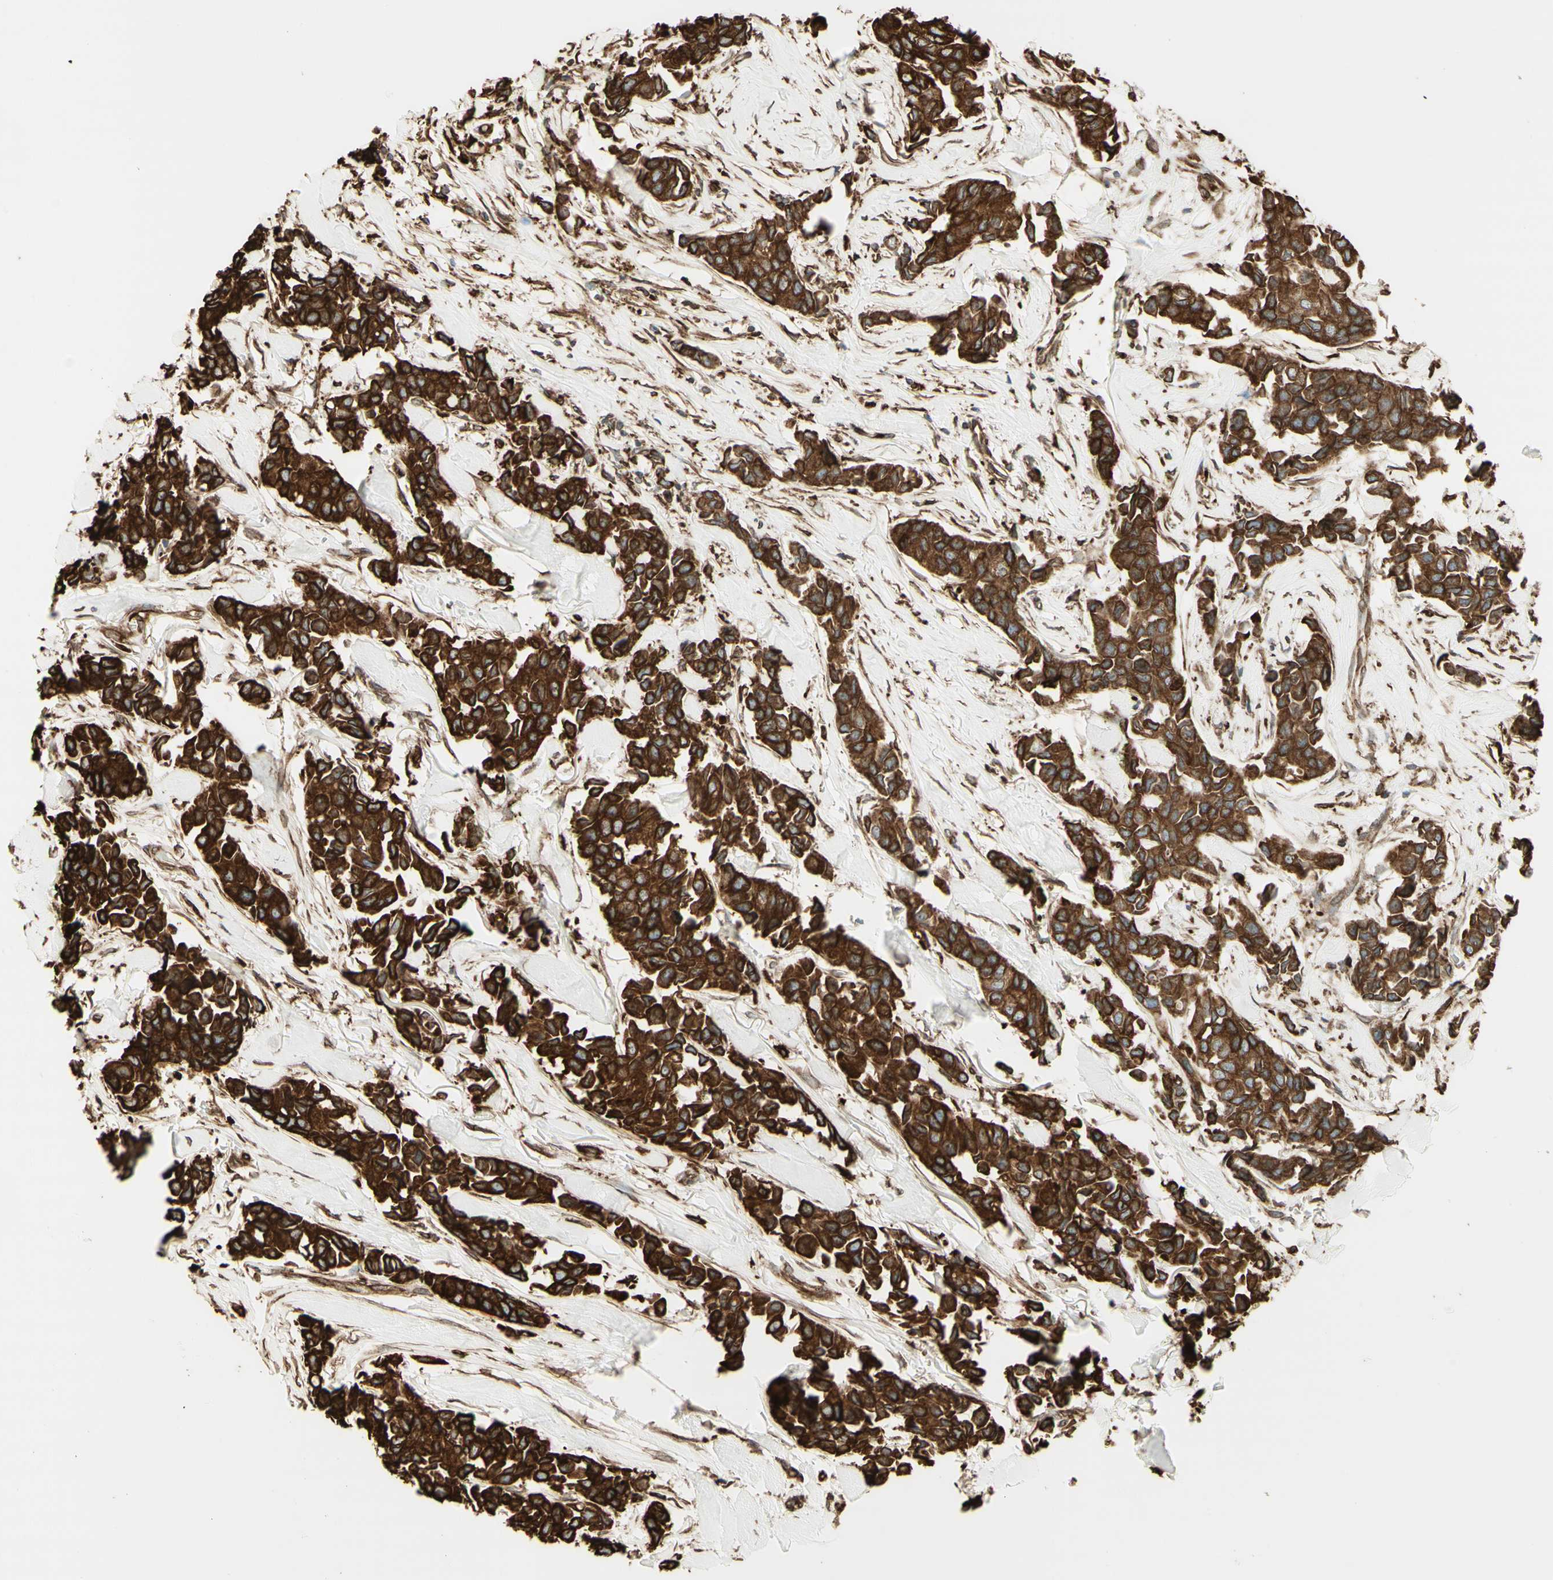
{"staining": {"intensity": "strong", "quantity": ">75%", "location": "cytoplasmic/membranous"}, "tissue": "breast cancer", "cell_type": "Tumor cells", "image_type": "cancer", "snomed": [{"axis": "morphology", "description": "Duct carcinoma"}, {"axis": "topography", "description": "Breast"}], "caption": "About >75% of tumor cells in breast cancer (intraductal carcinoma) demonstrate strong cytoplasmic/membranous protein positivity as visualized by brown immunohistochemical staining.", "gene": "CANX", "patient": {"sex": "female", "age": 80}}